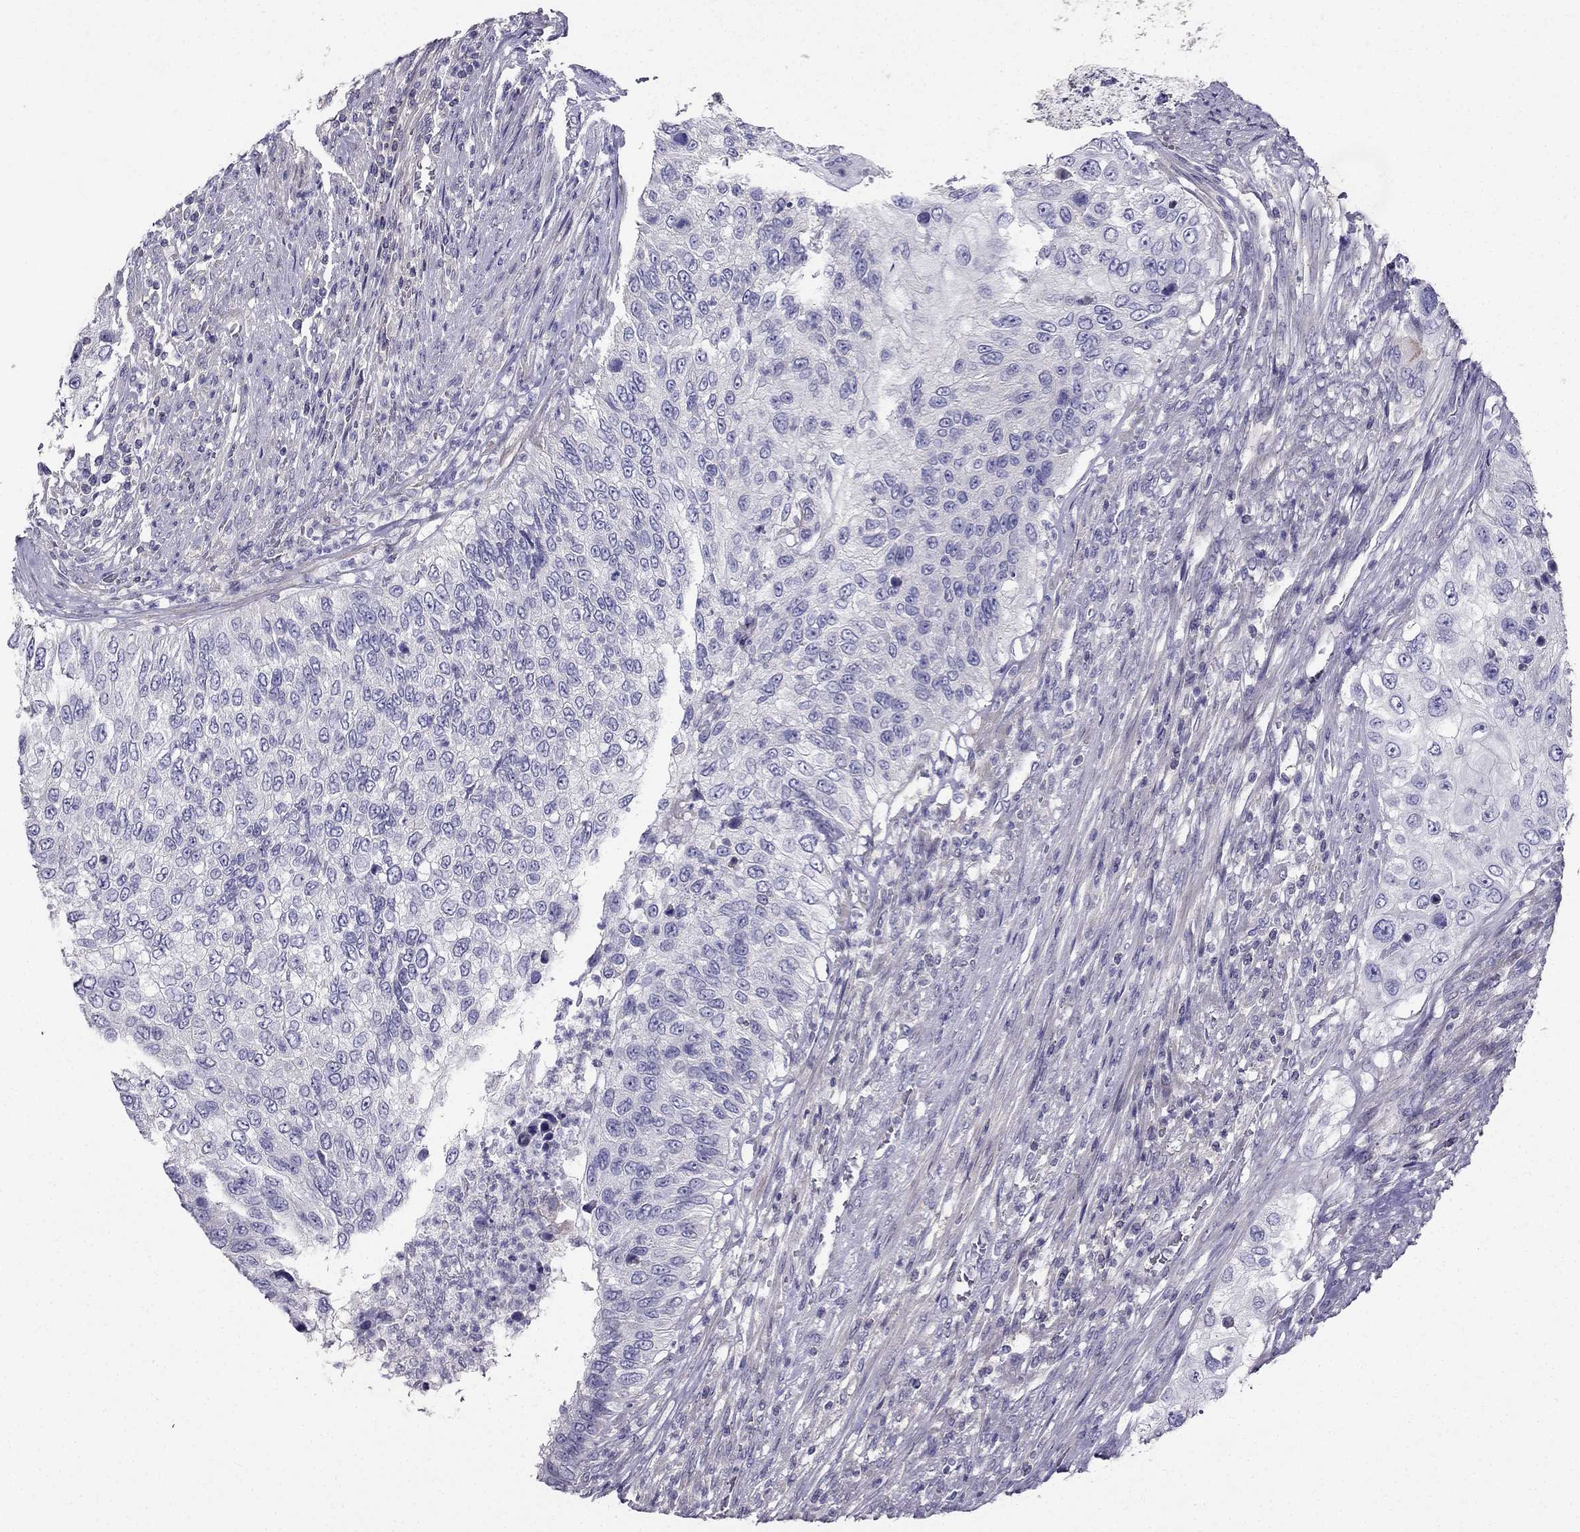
{"staining": {"intensity": "negative", "quantity": "none", "location": "none"}, "tissue": "urothelial cancer", "cell_type": "Tumor cells", "image_type": "cancer", "snomed": [{"axis": "morphology", "description": "Urothelial carcinoma, High grade"}, {"axis": "topography", "description": "Urinary bladder"}], "caption": "IHC of urothelial carcinoma (high-grade) displays no positivity in tumor cells.", "gene": "AS3MT", "patient": {"sex": "female", "age": 60}}